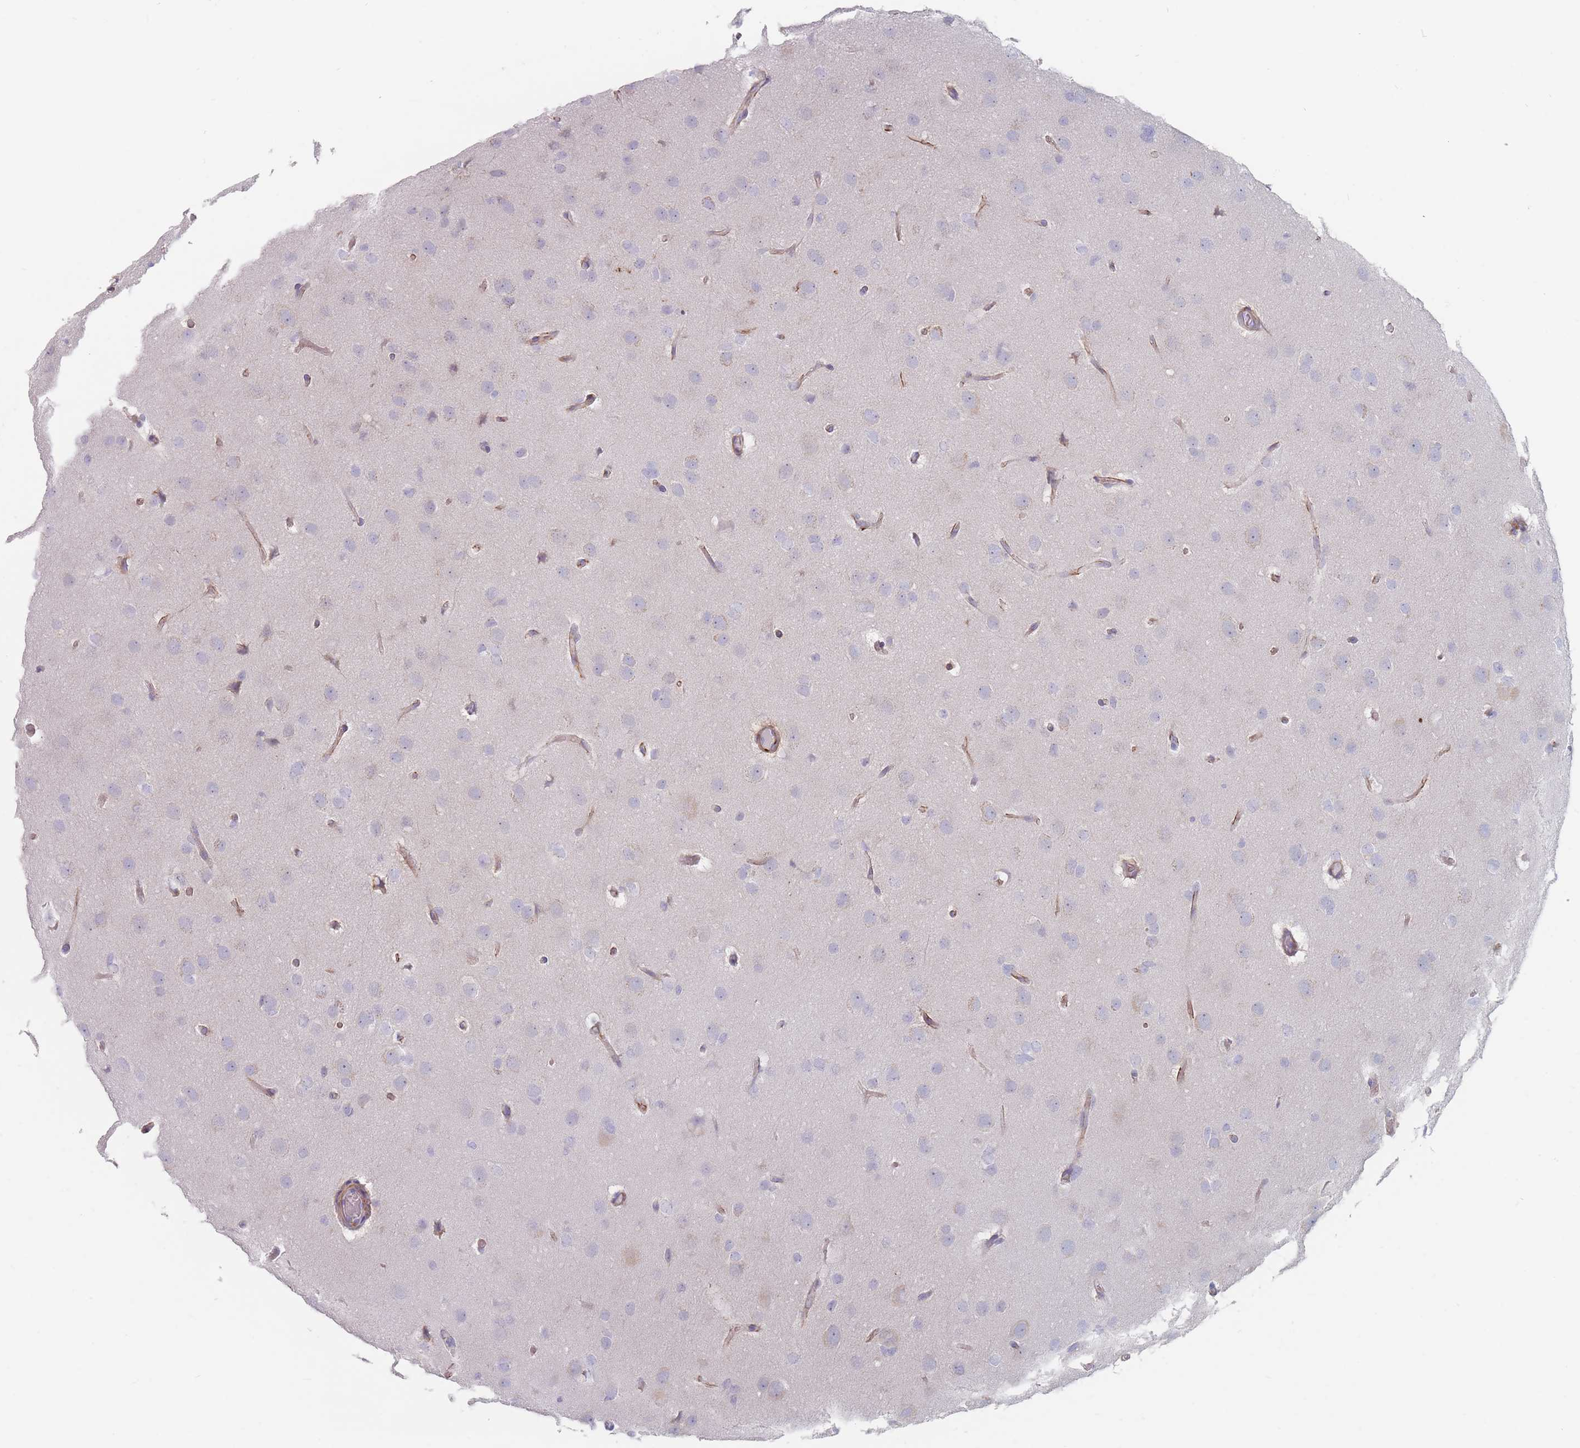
{"staining": {"intensity": "negative", "quantity": "none", "location": "none"}, "tissue": "glioma", "cell_type": "Tumor cells", "image_type": "cancer", "snomed": [{"axis": "morphology", "description": "Glioma, malignant, High grade"}, {"axis": "topography", "description": "Brain"}], "caption": "Immunohistochemistry (IHC) of malignant high-grade glioma exhibits no expression in tumor cells. (DAB (3,3'-diaminobenzidine) immunohistochemistry, high magnification).", "gene": "ERBIN", "patient": {"sex": "female", "age": 50}}